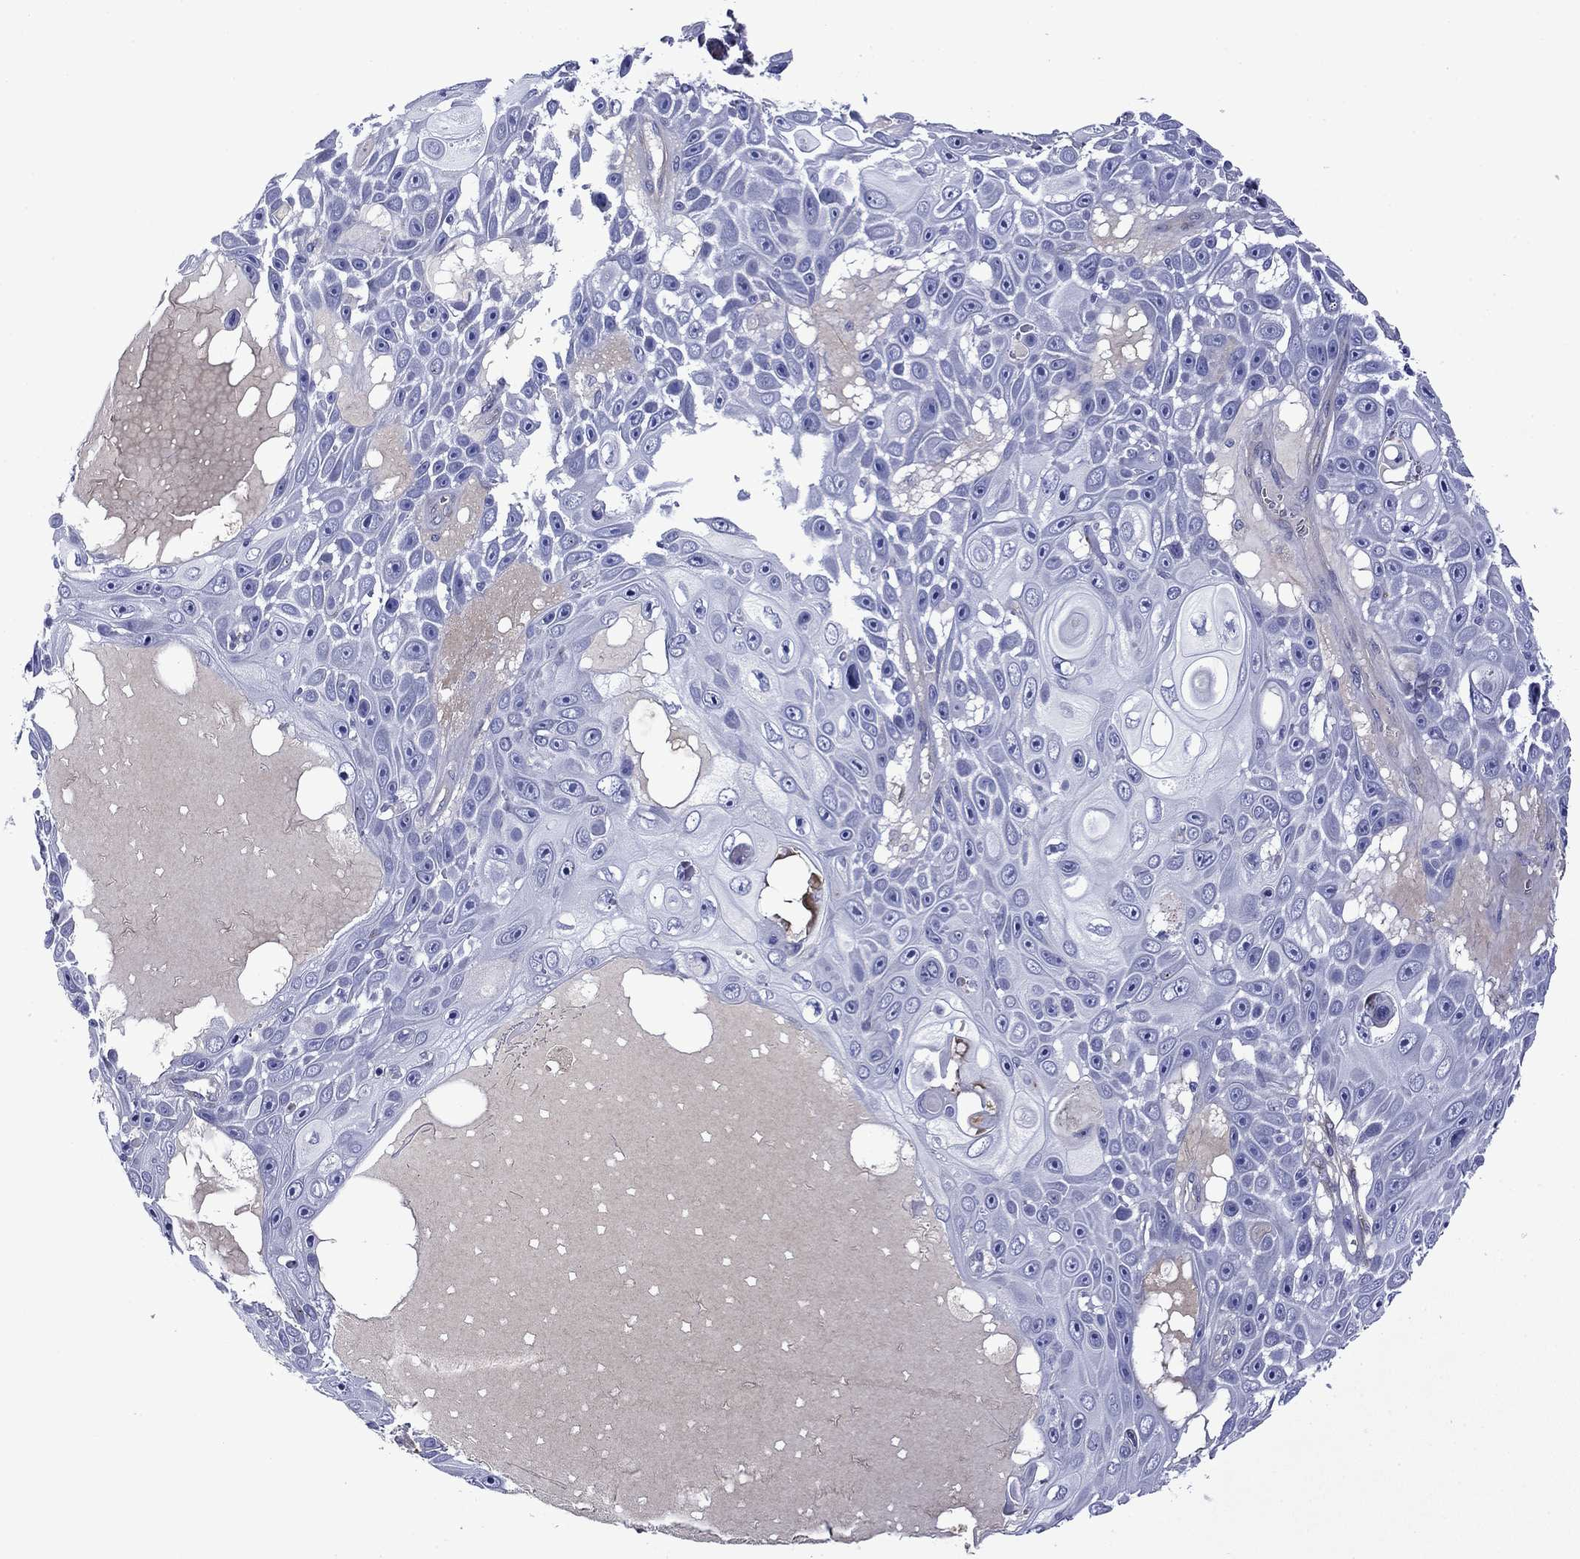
{"staining": {"intensity": "negative", "quantity": "none", "location": "none"}, "tissue": "skin cancer", "cell_type": "Tumor cells", "image_type": "cancer", "snomed": [{"axis": "morphology", "description": "Squamous cell carcinoma, NOS"}, {"axis": "topography", "description": "Skin"}], "caption": "Tumor cells are negative for brown protein staining in skin squamous cell carcinoma.", "gene": "HSPG2", "patient": {"sex": "male", "age": 82}}